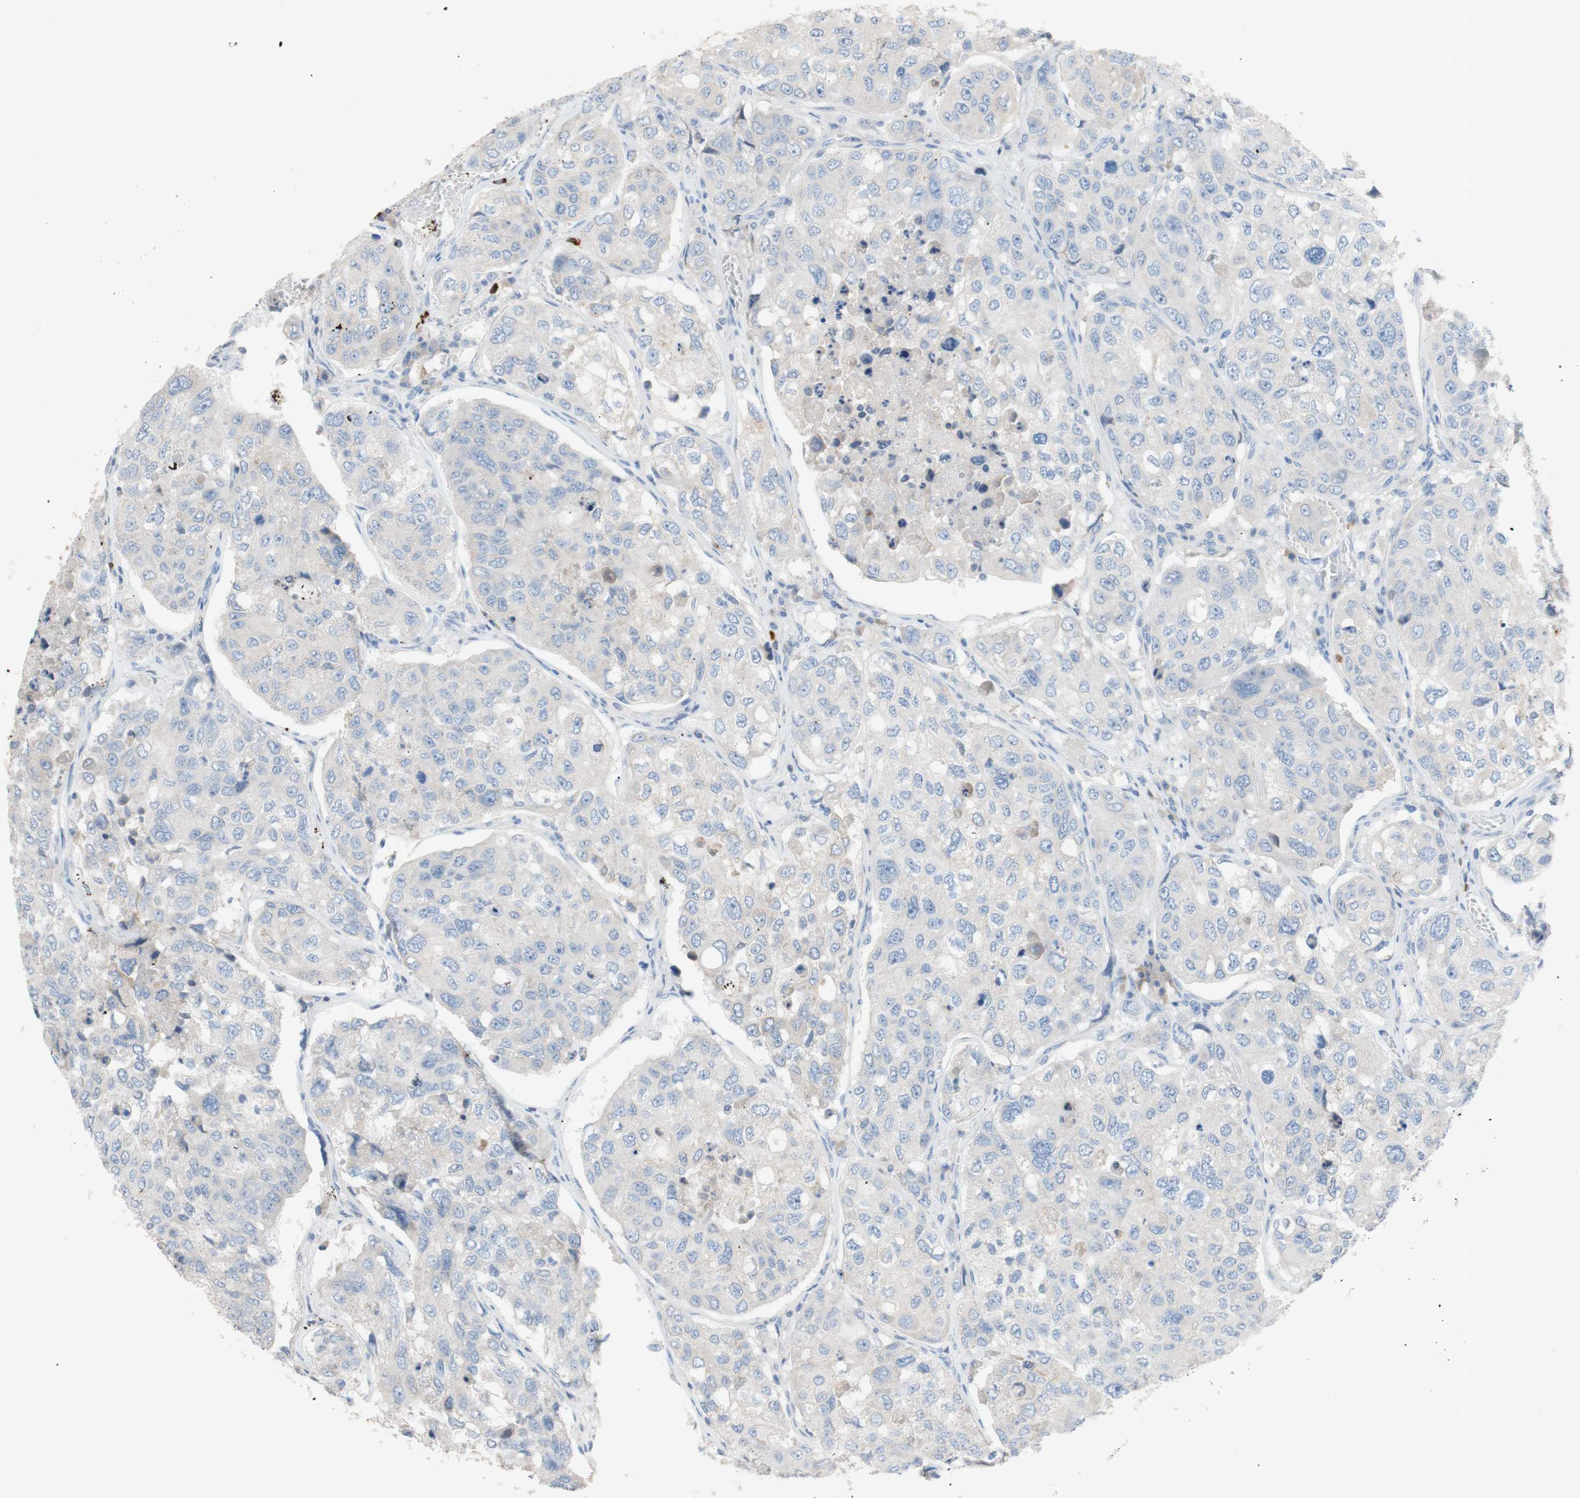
{"staining": {"intensity": "negative", "quantity": "none", "location": "none"}, "tissue": "urothelial cancer", "cell_type": "Tumor cells", "image_type": "cancer", "snomed": [{"axis": "morphology", "description": "Urothelial carcinoma, High grade"}, {"axis": "topography", "description": "Lymph node"}, {"axis": "topography", "description": "Urinary bladder"}], "caption": "A histopathology image of human urothelial cancer is negative for staining in tumor cells.", "gene": "PACSIN1", "patient": {"sex": "male", "age": 51}}